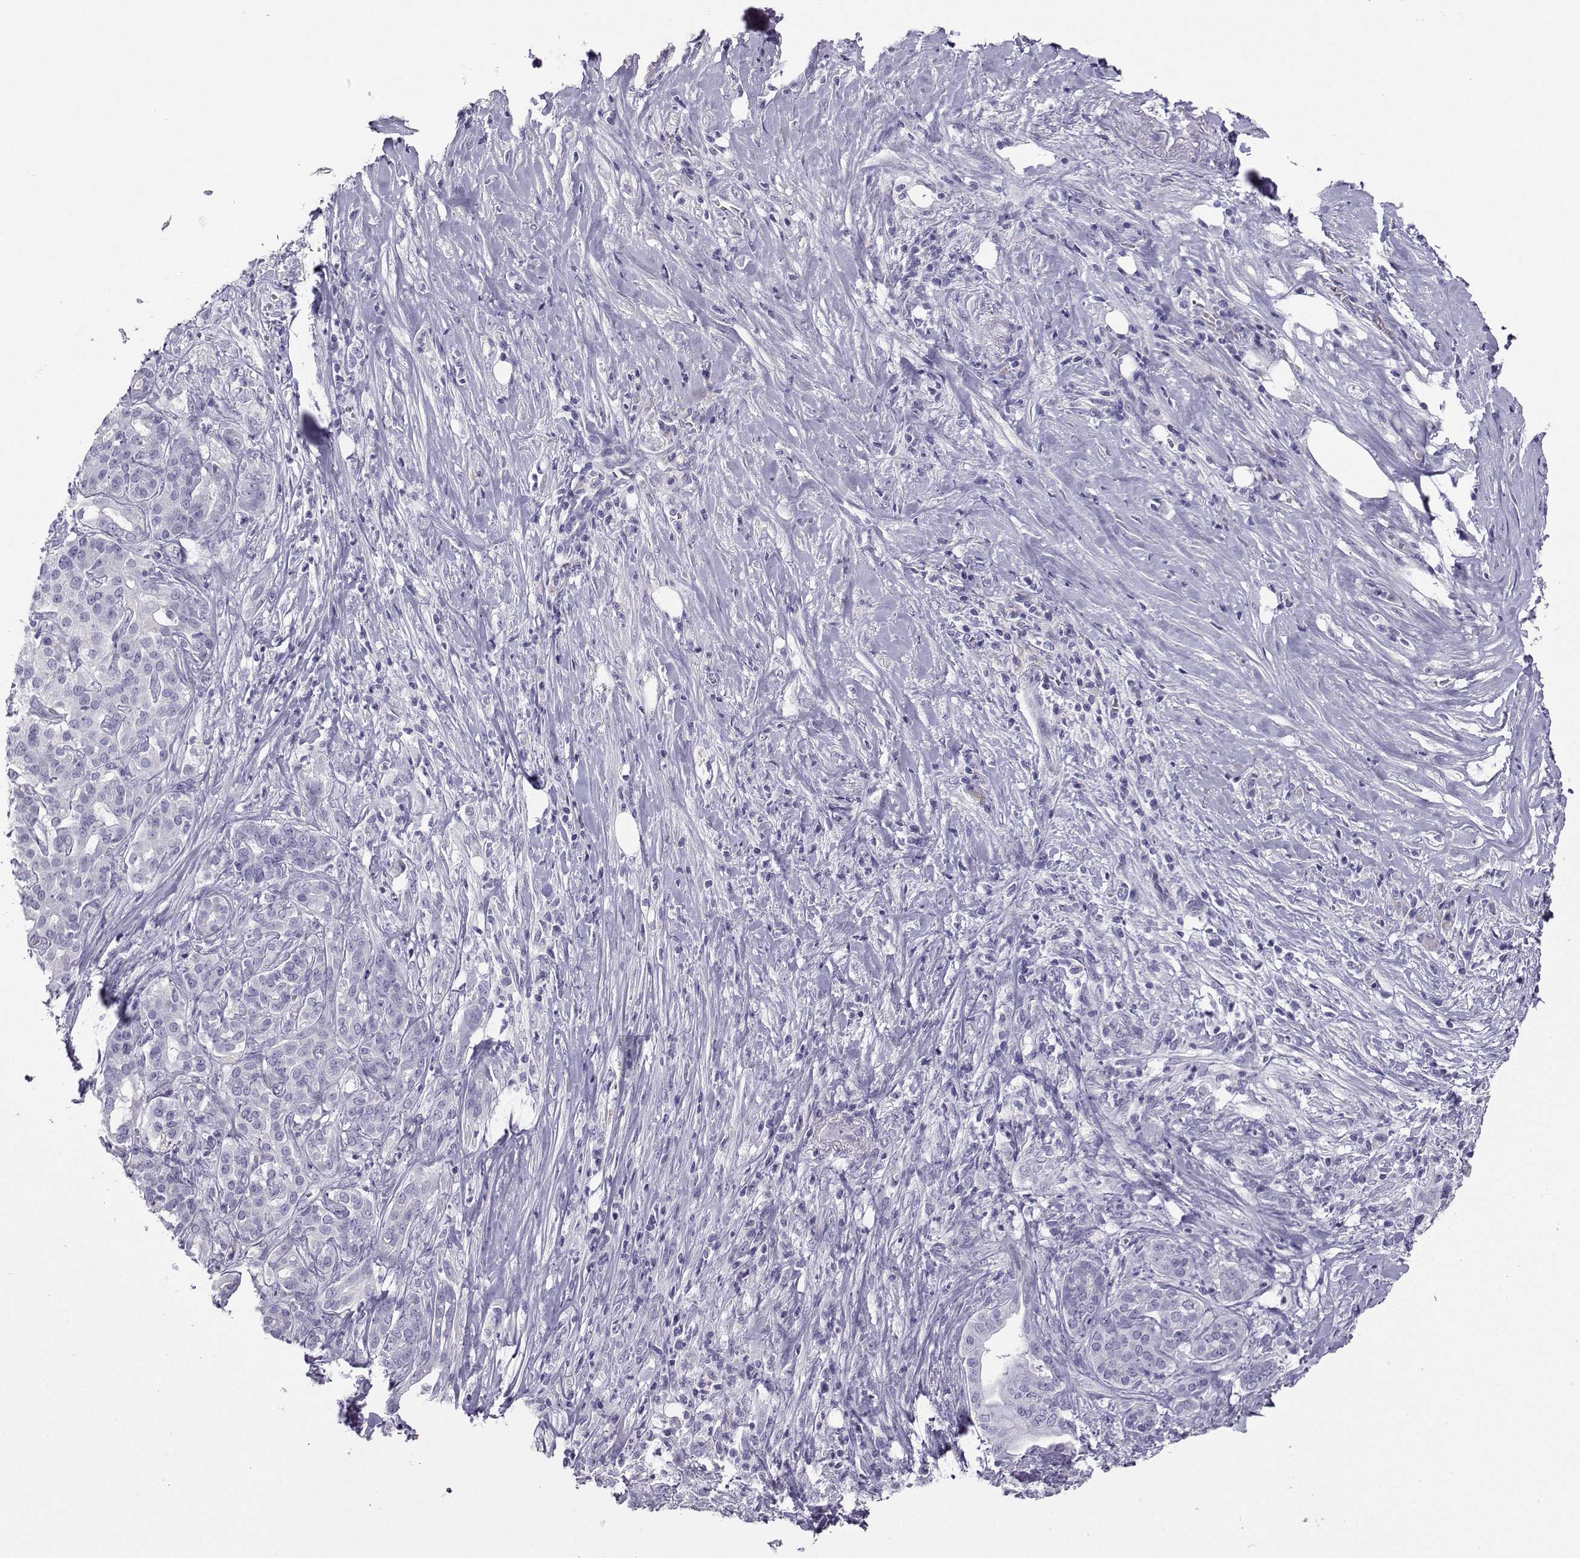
{"staining": {"intensity": "negative", "quantity": "none", "location": "none"}, "tissue": "pancreatic cancer", "cell_type": "Tumor cells", "image_type": "cancer", "snomed": [{"axis": "morphology", "description": "Adenocarcinoma, NOS"}, {"axis": "topography", "description": "Pancreas"}], "caption": "Image shows no significant protein staining in tumor cells of pancreatic cancer.", "gene": "FBXO24", "patient": {"sex": "male", "age": 57}}